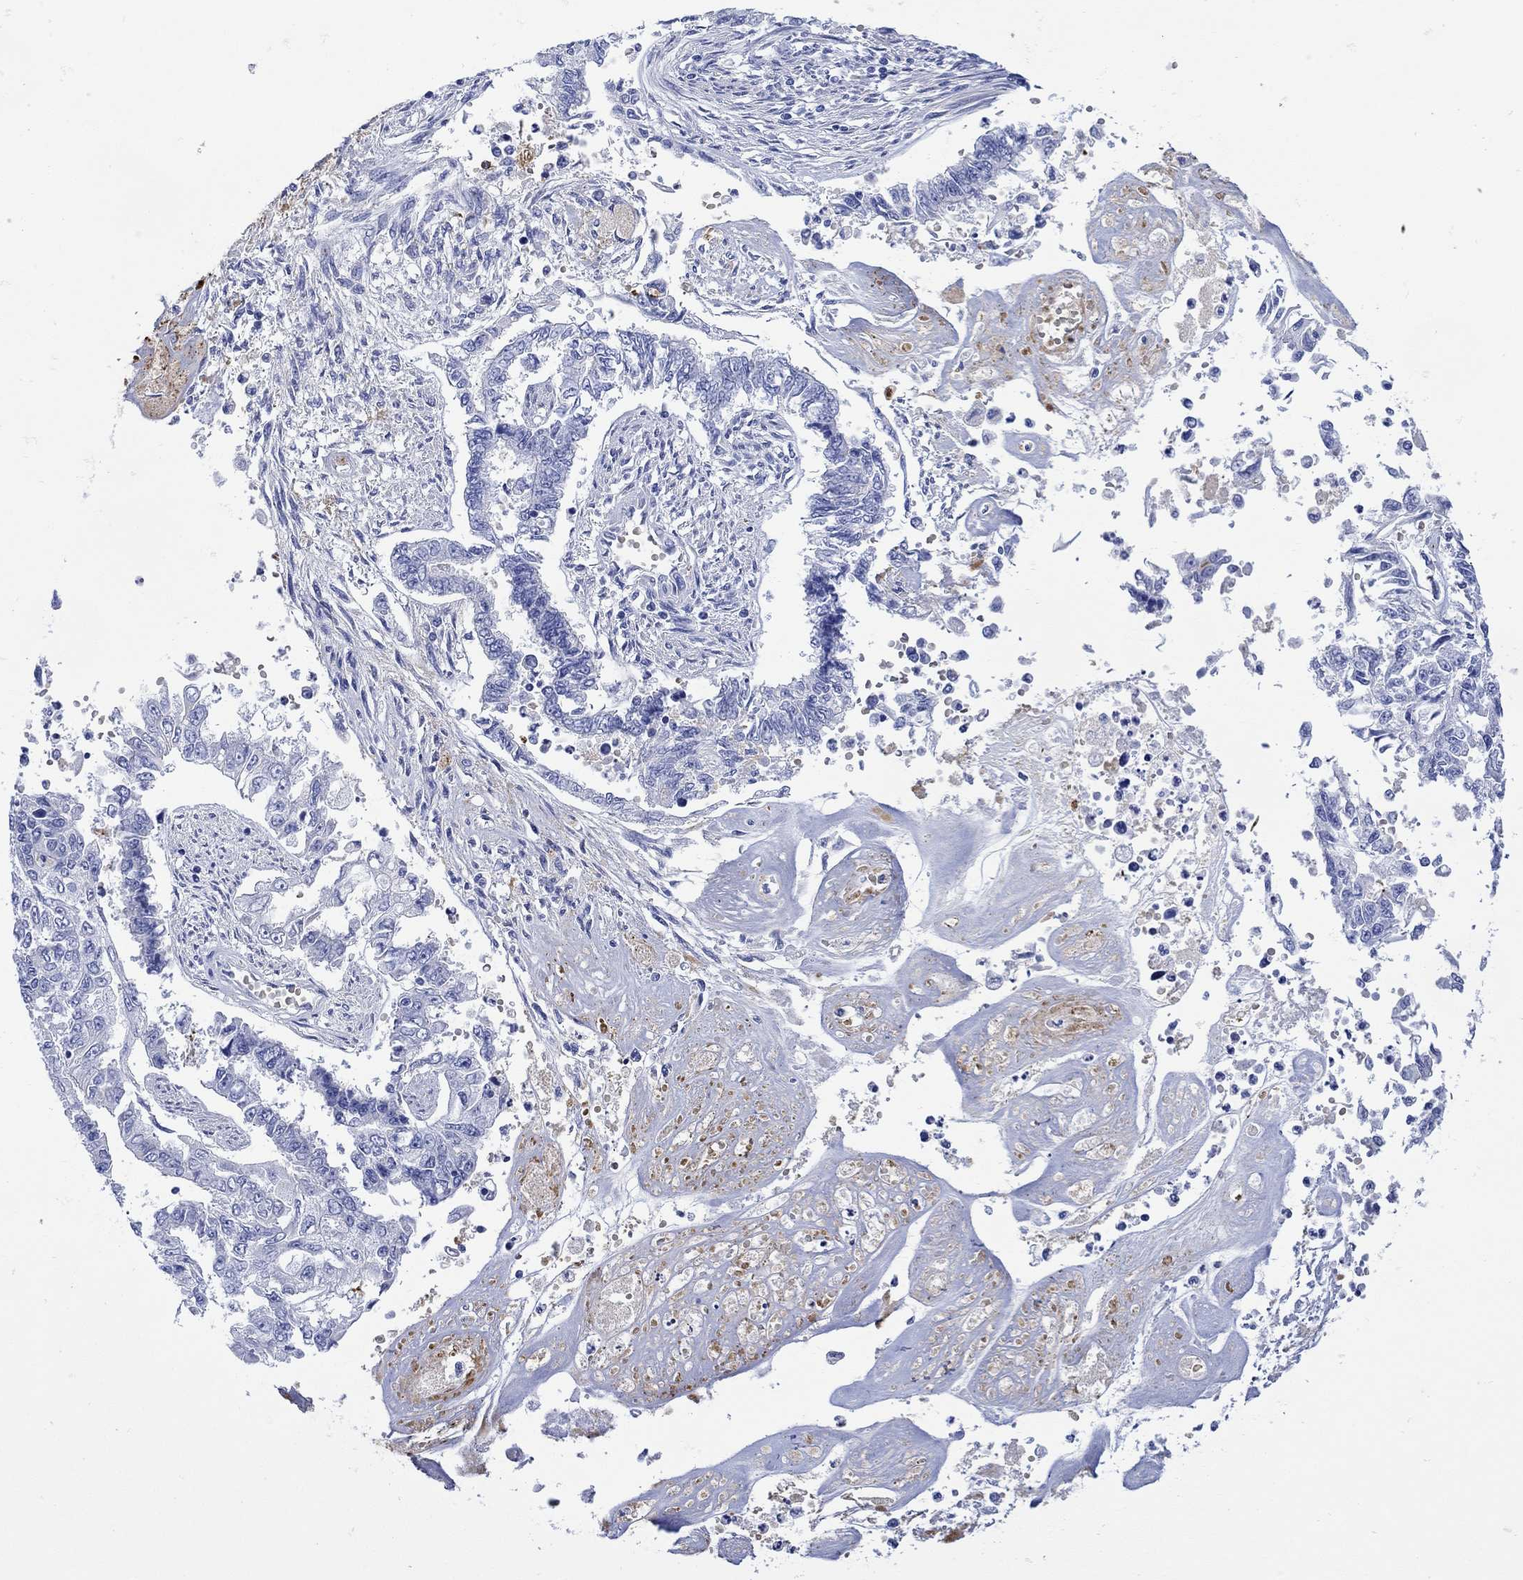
{"staining": {"intensity": "negative", "quantity": "none", "location": "none"}, "tissue": "endometrial cancer", "cell_type": "Tumor cells", "image_type": "cancer", "snomed": [{"axis": "morphology", "description": "Adenocarcinoma, NOS"}, {"axis": "topography", "description": "Uterus"}], "caption": "High power microscopy histopathology image of an IHC micrograph of endometrial adenocarcinoma, revealing no significant staining in tumor cells.", "gene": "ANKMY1", "patient": {"sex": "female", "age": 59}}